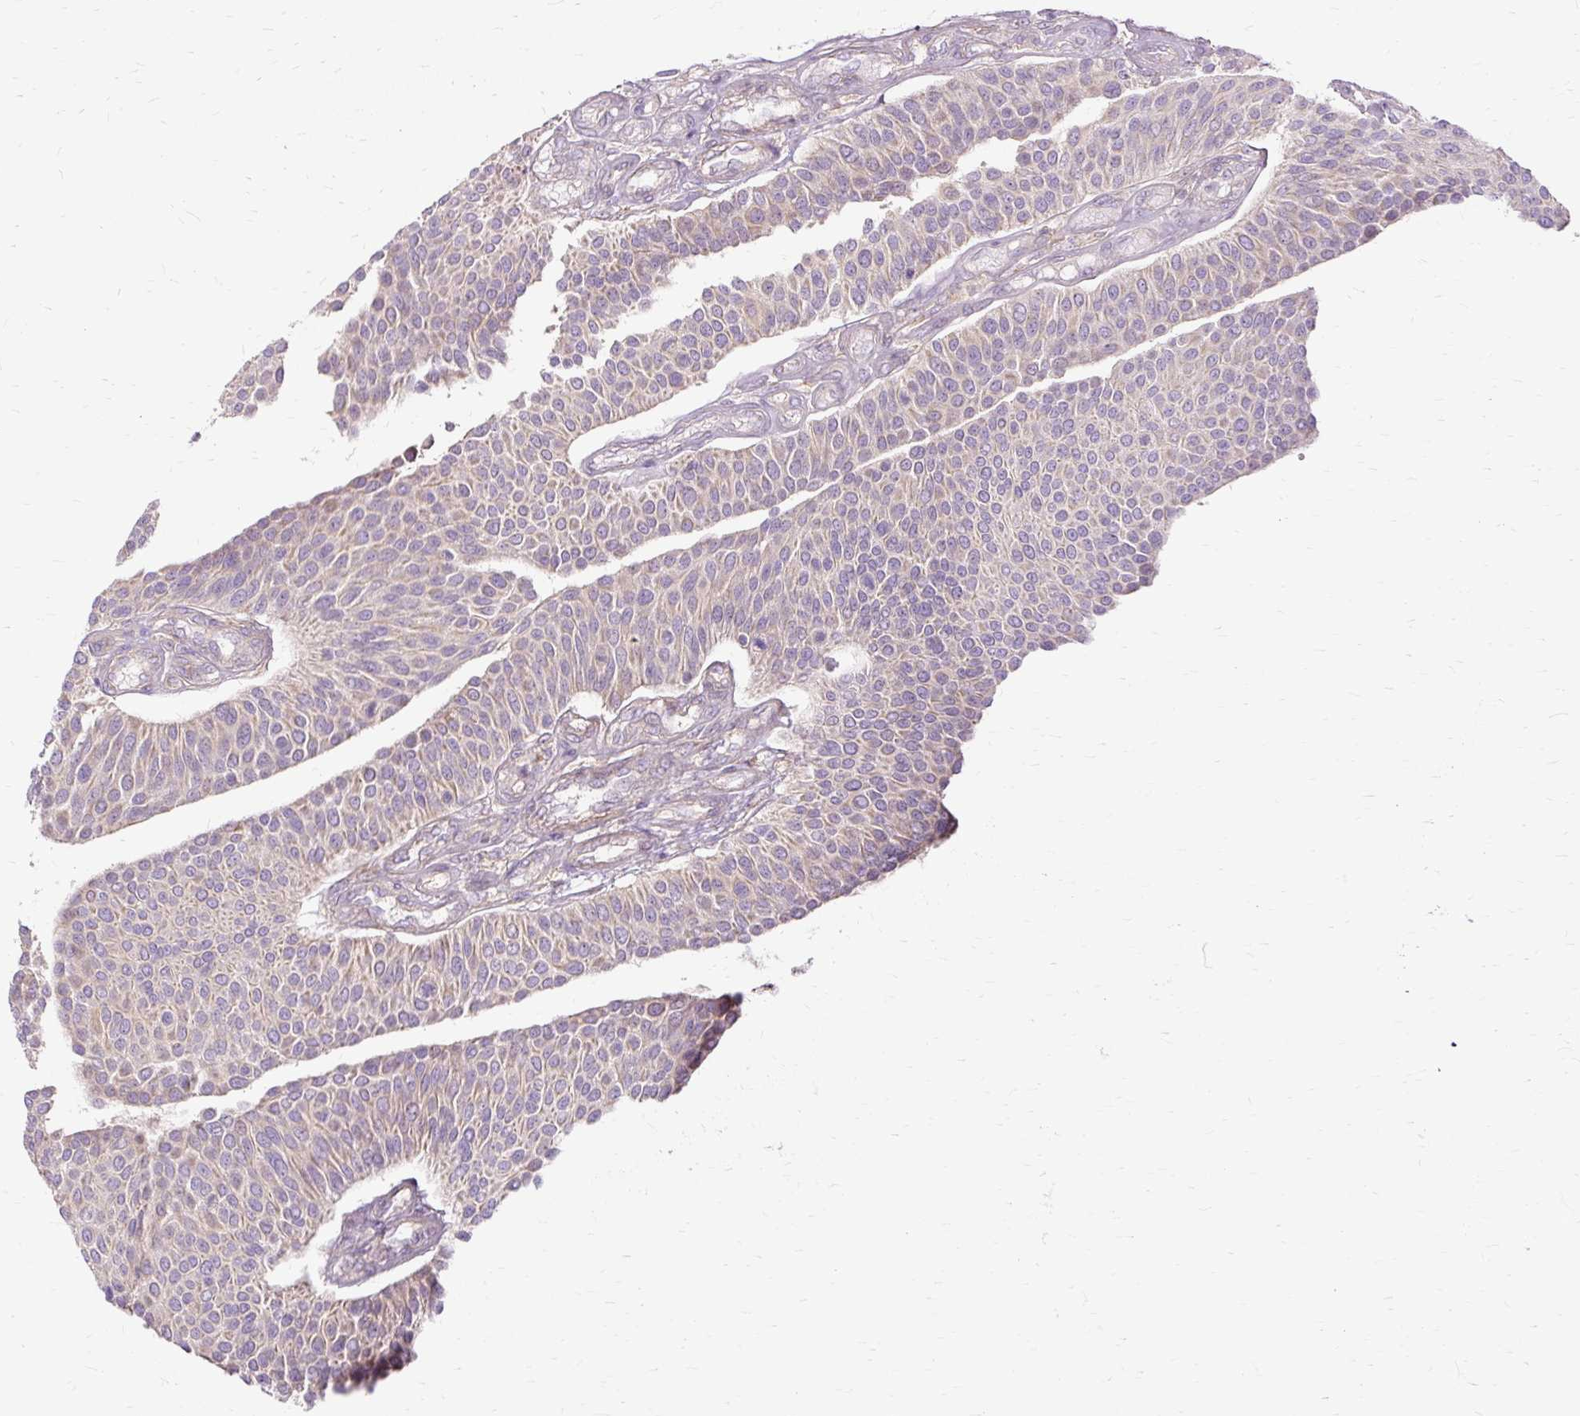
{"staining": {"intensity": "negative", "quantity": "none", "location": "none"}, "tissue": "urothelial cancer", "cell_type": "Tumor cells", "image_type": "cancer", "snomed": [{"axis": "morphology", "description": "Urothelial carcinoma, NOS"}, {"axis": "topography", "description": "Urinary bladder"}], "caption": "The immunohistochemistry (IHC) image has no significant positivity in tumor cells of transitional cell carcinoma tissue. (Stains: DAB (3,3'-diaminobenzidine) IHC with hematoxylin counter stain, Microscopy: brightfield microscopy at high magnification).", "gene": "TSPAN8", "patient": {"sex": "male", "age": 55}}